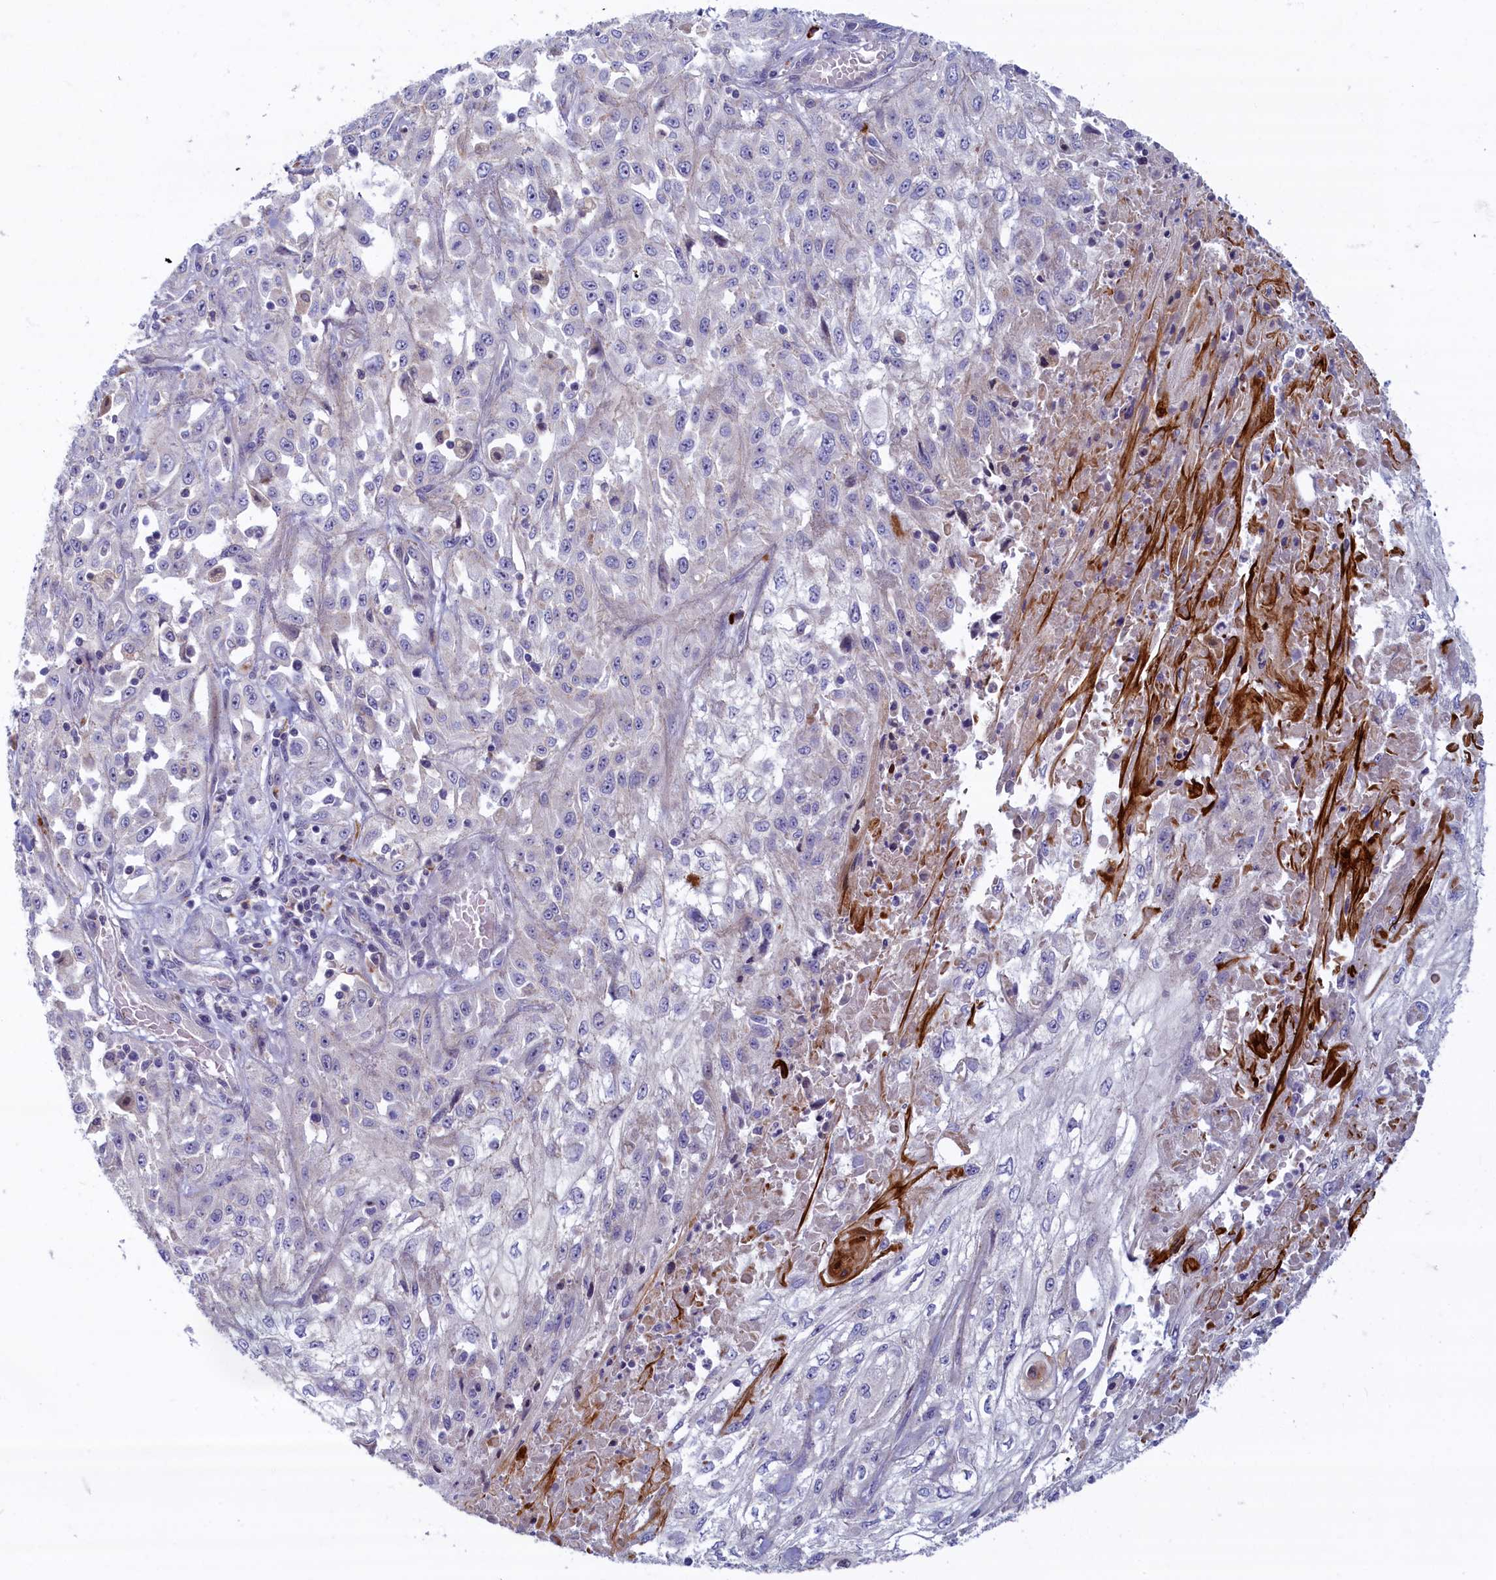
{"staining": {"intensity": "negative", "quantity": "none", "location": "none"}, "tissue": "skin cancer", "cell_type": "Tumor cells", "image_type": "cancer", "snomed": [{"axis": "morphology", "description": "Squamous cell carcinoma, NOS"}, {"axis": "morphology", "description": "Squamous cell carcinoma, metastatic, NOS"}, {"axis": "topography", "description": "Skin"}, {"axis": "topography", "description": "Lymph node"}], "caption": "DAB (3,3'-diaminobenzidine) immunohistochemical staining of skin metastatic squamous cell carcinoma reveals no significant expression in tumor cells.", "gene": "FCSK", "patient": {"sex": "male", "age": 75}}